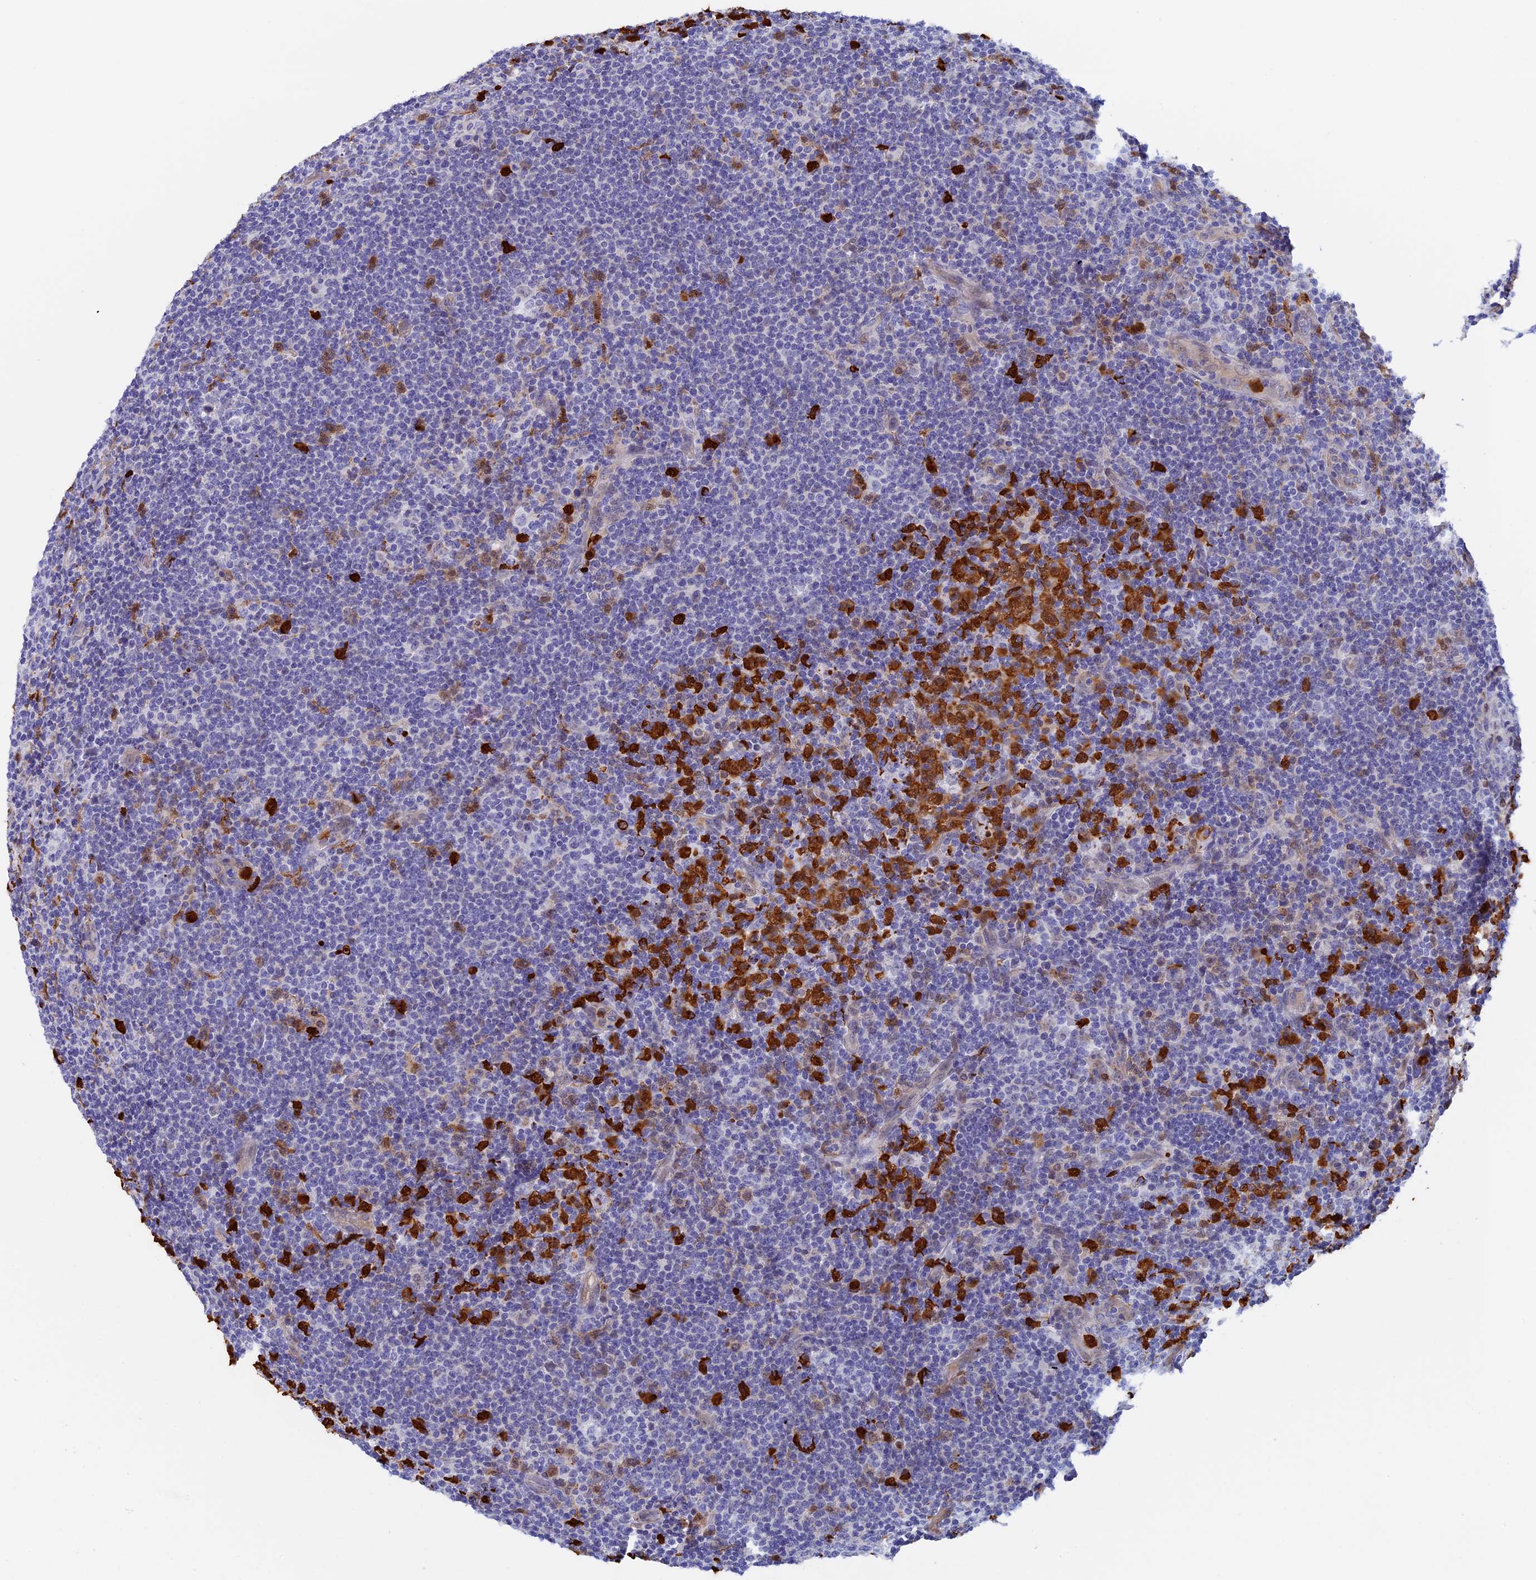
{"staining": {"intensity": "negative", "quantity": "none", "location": "none"}, "tissue": "lymphoma", "cell_type": "Tumor cells", "image_type": "cancer", "snomed": [{"axis": "morphology", "description": "Hodgkin's disease, NOS"}, {"axis": "topography", "description": "Lymph node"}], "caption": "Immunohistochemistry (IHC) micrograph of neoplastic tissue: lymphoma stained with DAB (3,3'-diaminobenzidine) demonstrates no significant protein staining in tumor cells.", "gene": "SLC26A1", "patient": {"sex": "female", "age": 57}}